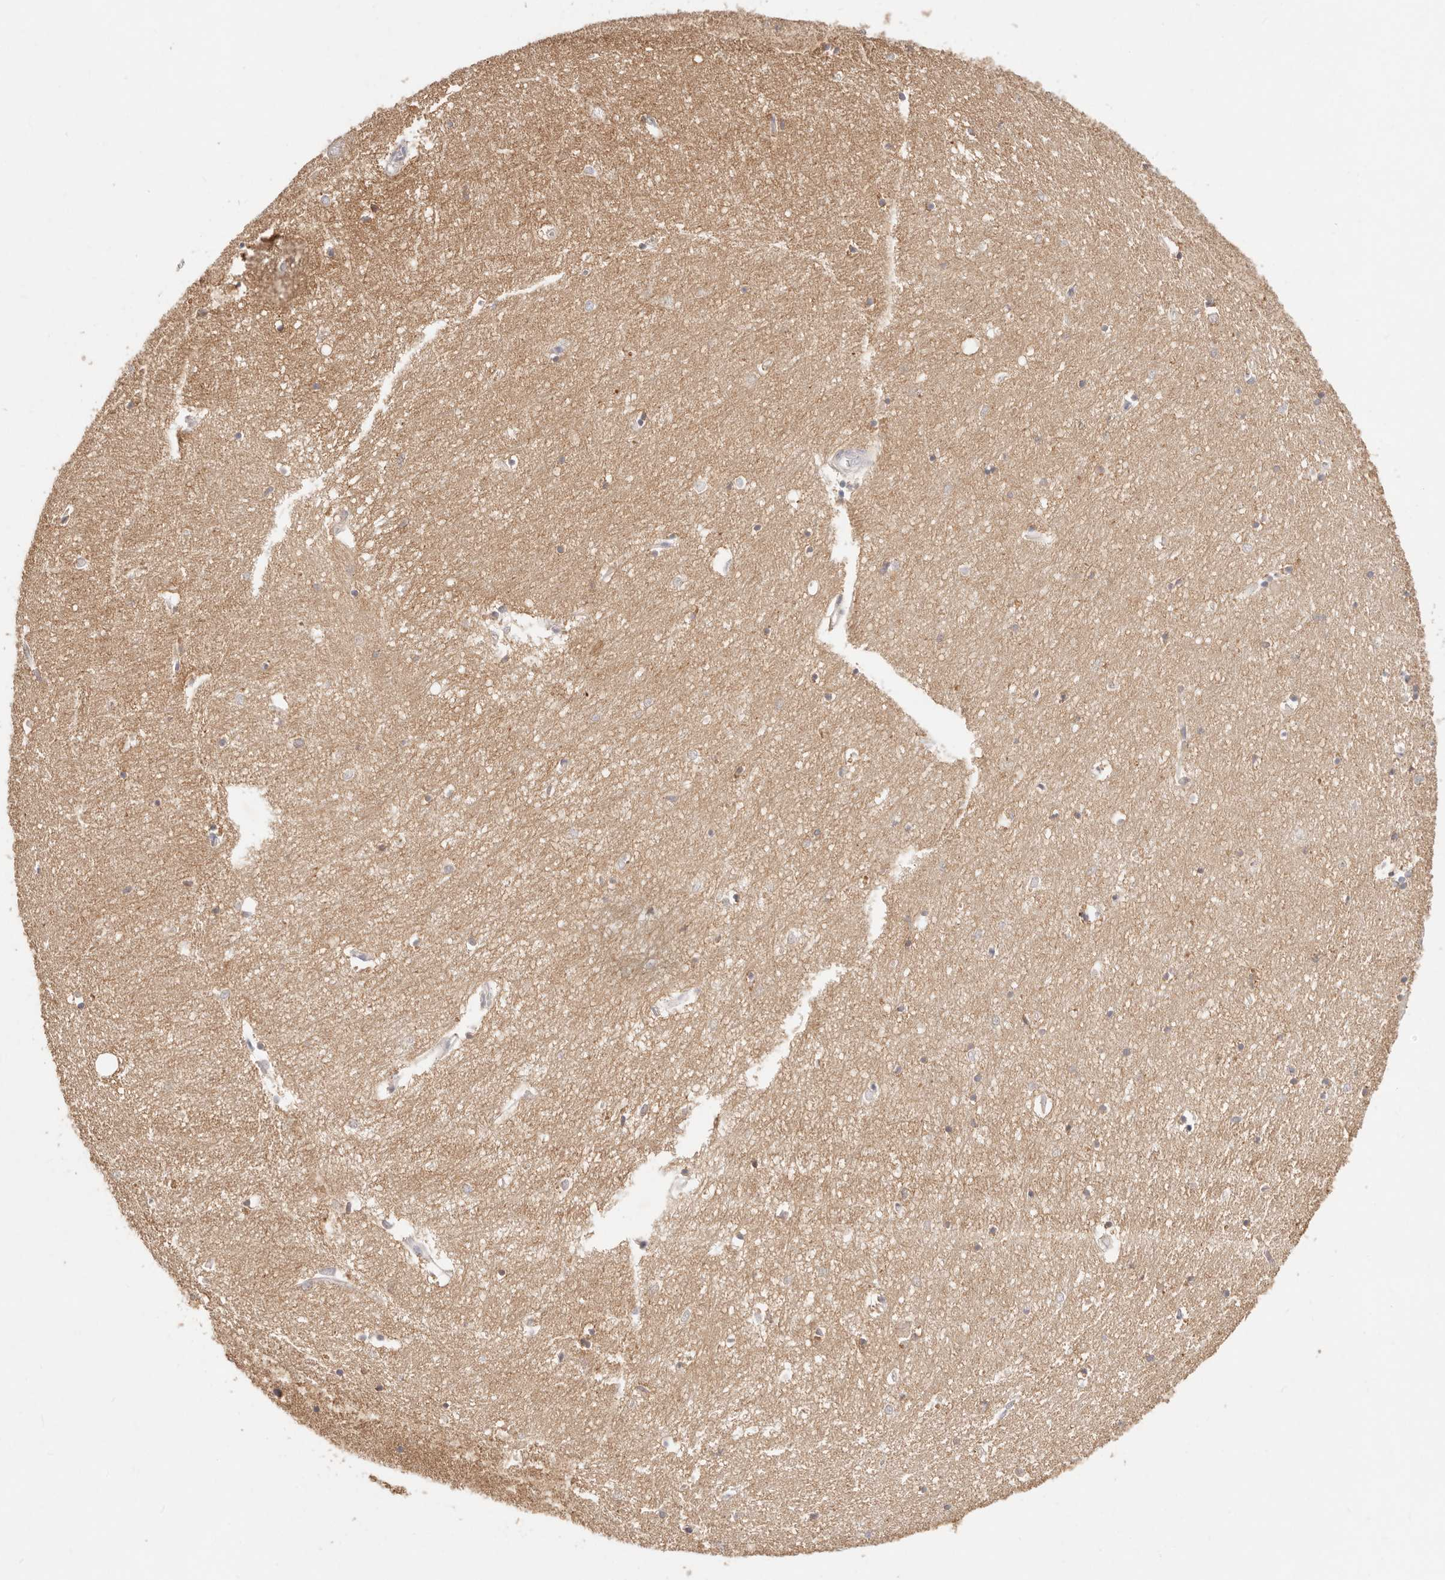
{"staining": {"intensity": "weak", "quantity": "<25%", "location": "cytoplasmic/membranous"}, "tissue": "hippocampus", "cell_type": "Glial cells", "image_type": "normal", "snomed": [{"axis": "morphology", "description": "Normal tissue, NOS"}, {"axis": "topography", "description": "Hippocampus"}], "caption": "Immunohistochemistry (IHC) micrograph of benign hippocampus stained for a protein (brown), which shows no expression in glial cells.", "gene": "CXADR", "patient": {"sex": "female", "age": 64}}